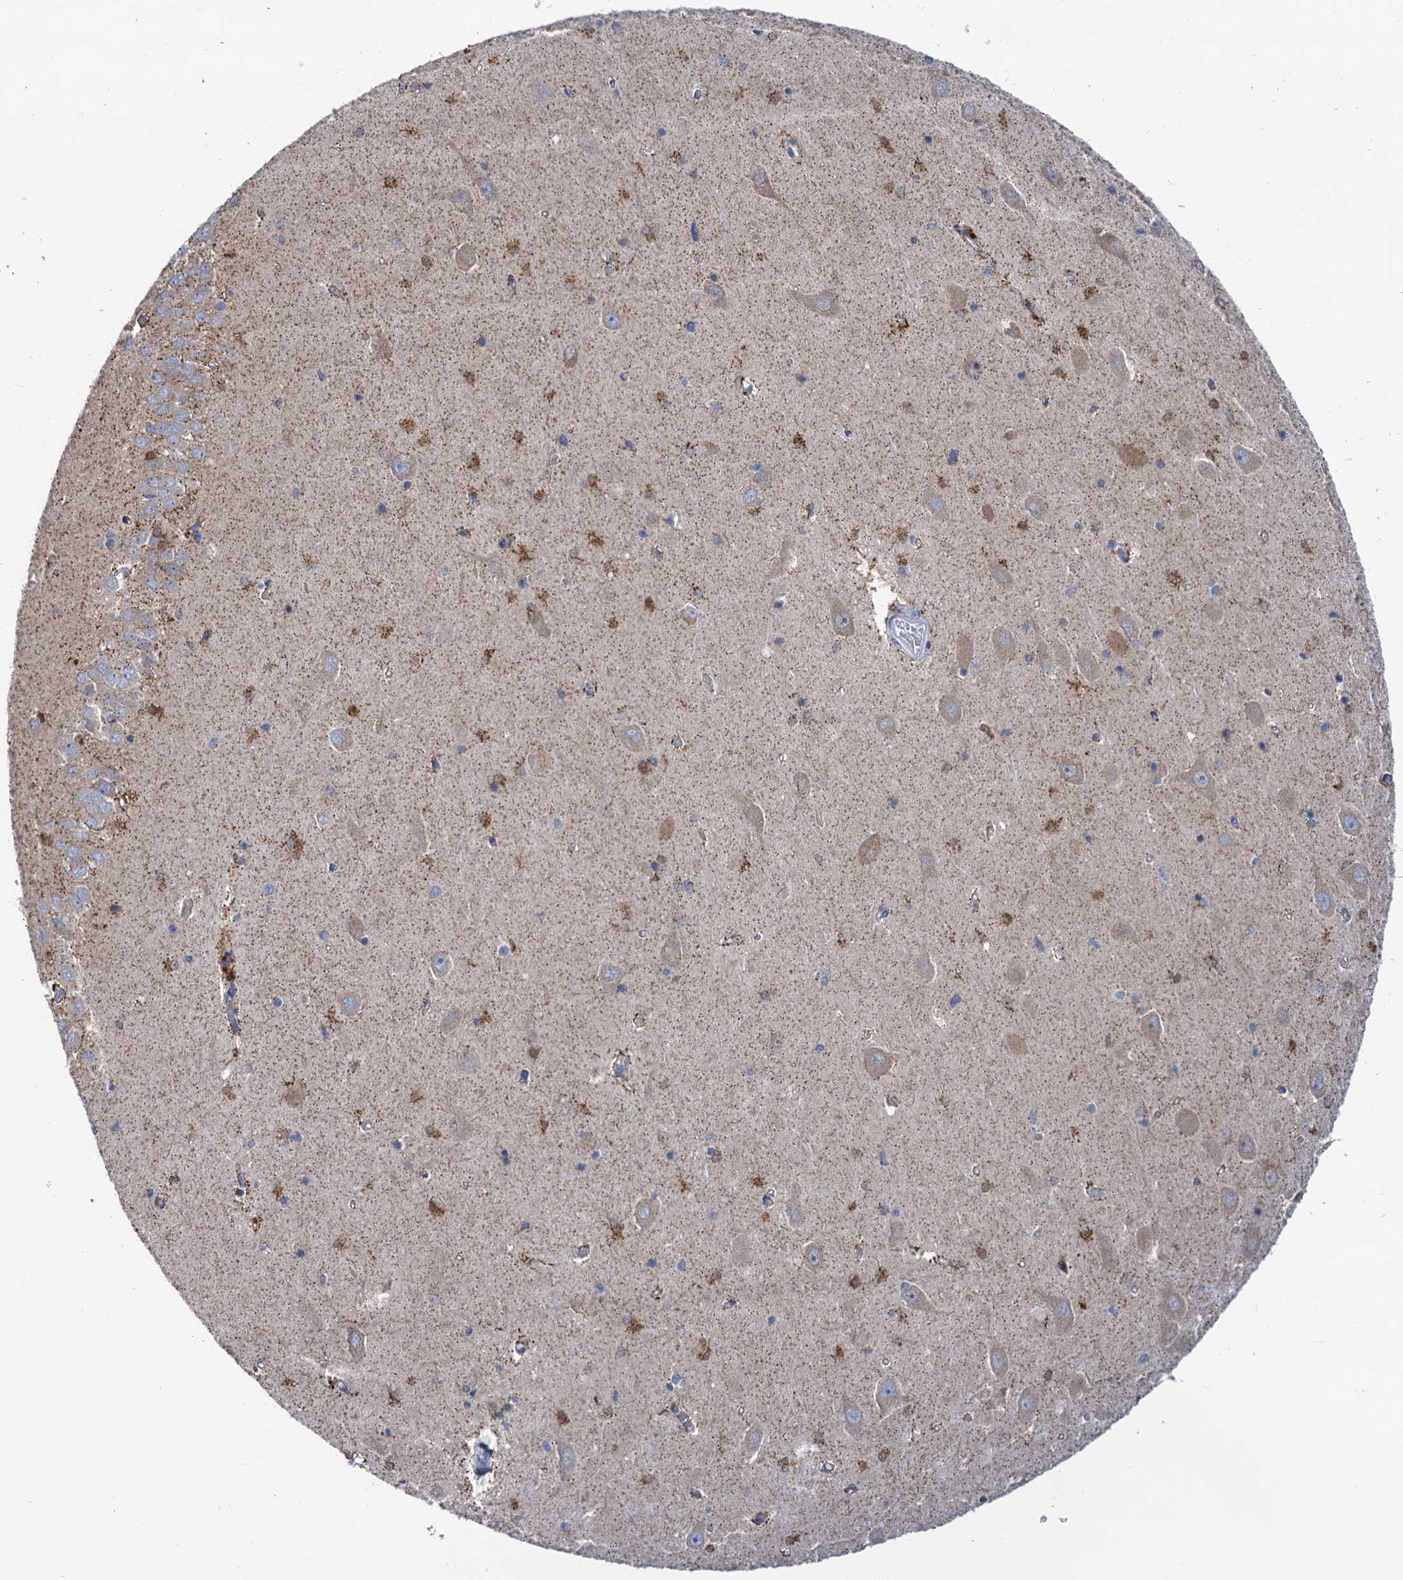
{"staining": {"intensity": "weak", "quantity": "<25%", "location": "cytoplasmic/membranous"}, "tissue": "hippocampus", "cell_type": "Glial cells", "image_type": "normal", "snomed": [{"axis": "morphology", "description": "Normal tissue, NOS"}, {"axis": "topography", "description": "Hippocampus"}], "caption": "Immunohistochemistry (IHC) of normal human hippocampus exhibits no expression in glial cells. (Immunohistochemistry, brightfield microscopy, high magnification).", "gene": "ANKS3", "patient": {"sex": "male", "age": 45}}